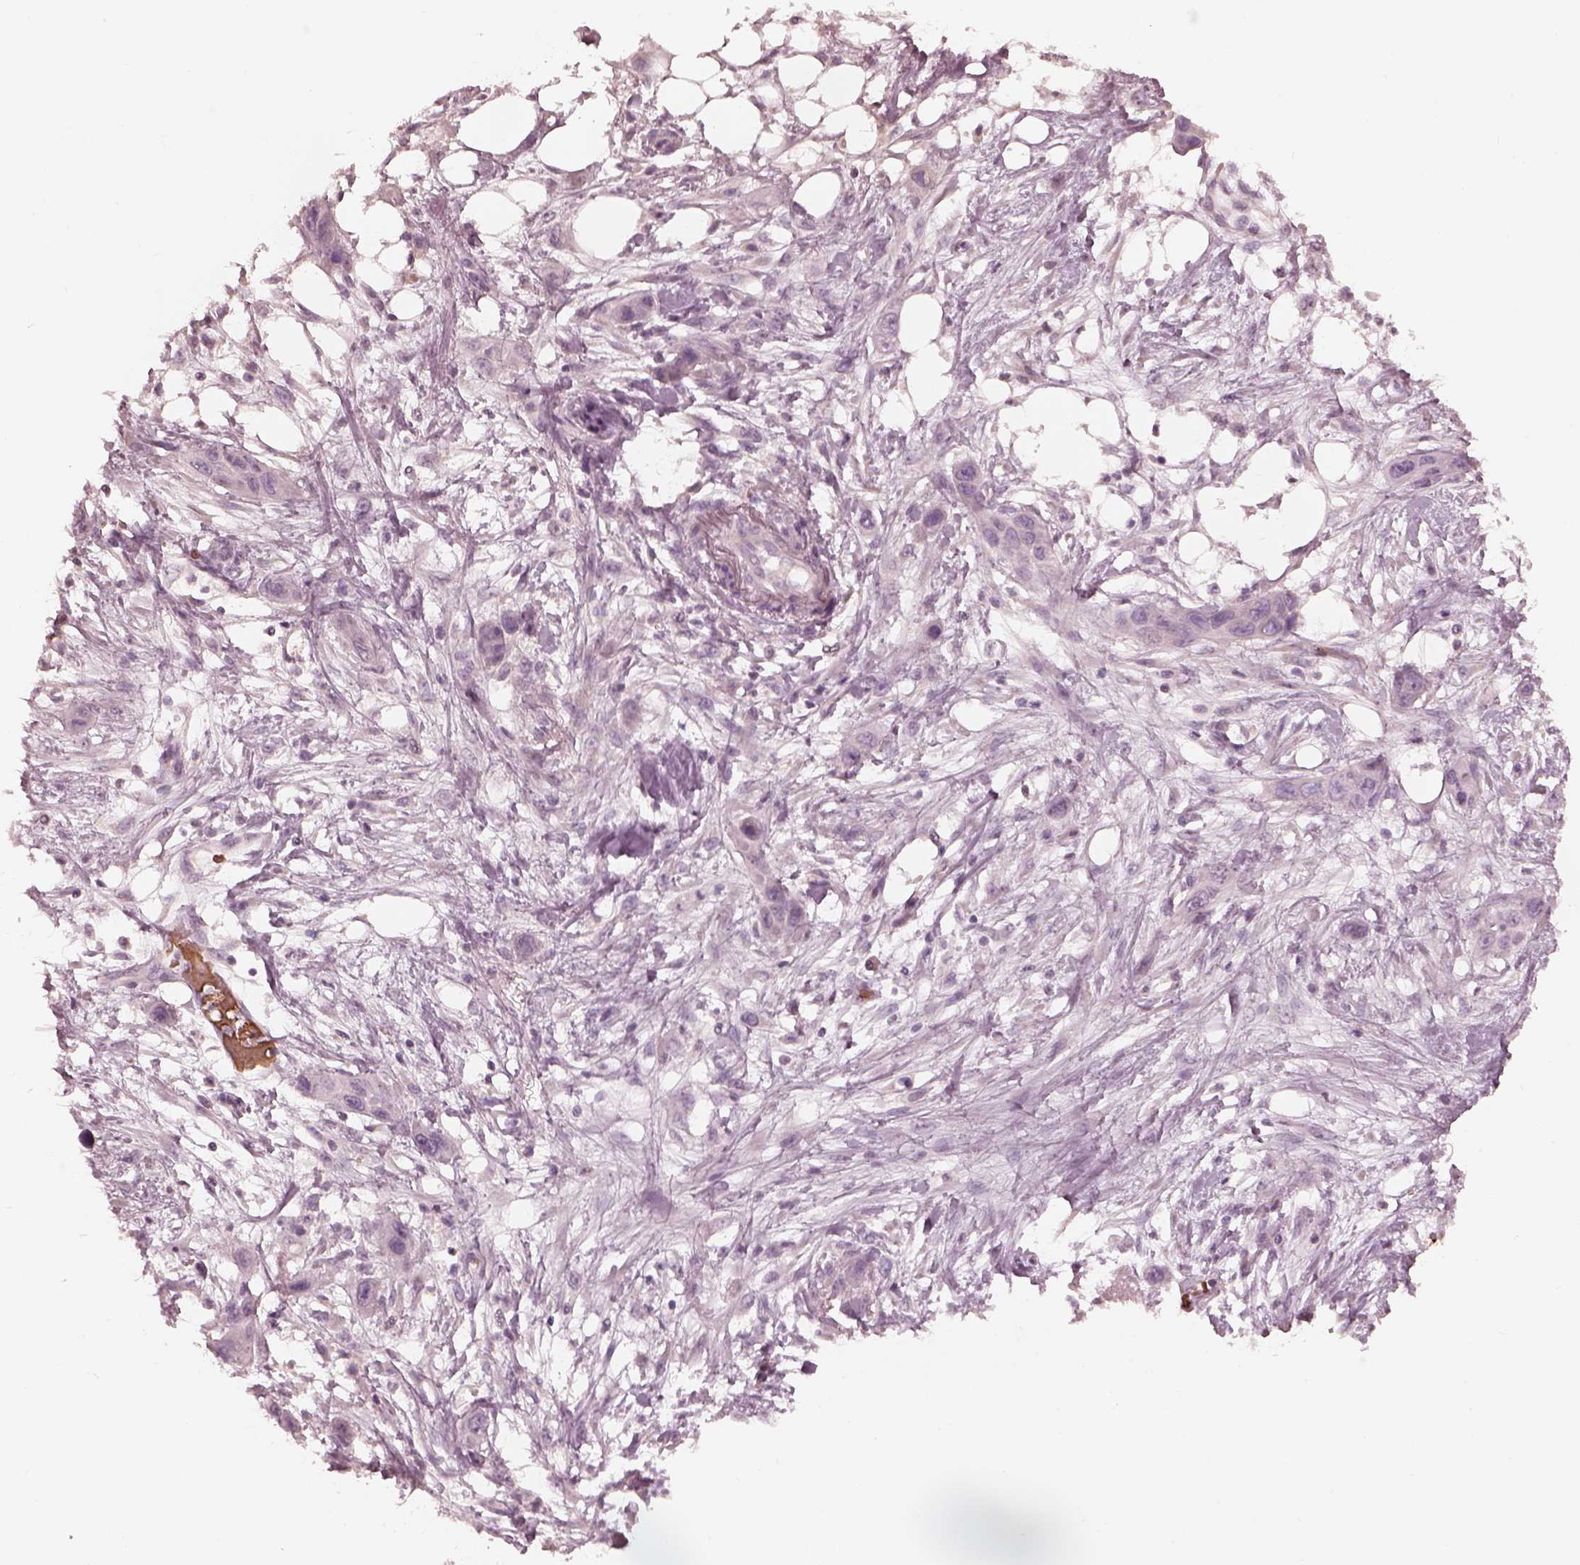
{"staining": {"intensity": "negative", "quantity": "none", "location": "none"}, "tissue": "skin cancer", "cell_type": "Tumor cells", "image_type": "cancer", "snomed": [{"axis": "morphology", "description": "Squamous cell carcinoma, NOS"}, {"axis": "topography", "description": "Skin"}], "caption": "Immunohistochemical staining of skin cancer reveals no significant expression in tumor cells. (Brightfield microscopy of DAB (3,3'-diaminobenzidine) IHC at high magnification).", "gene": "ANKLE1", "patient": {"sex": "male", "age": 79}}